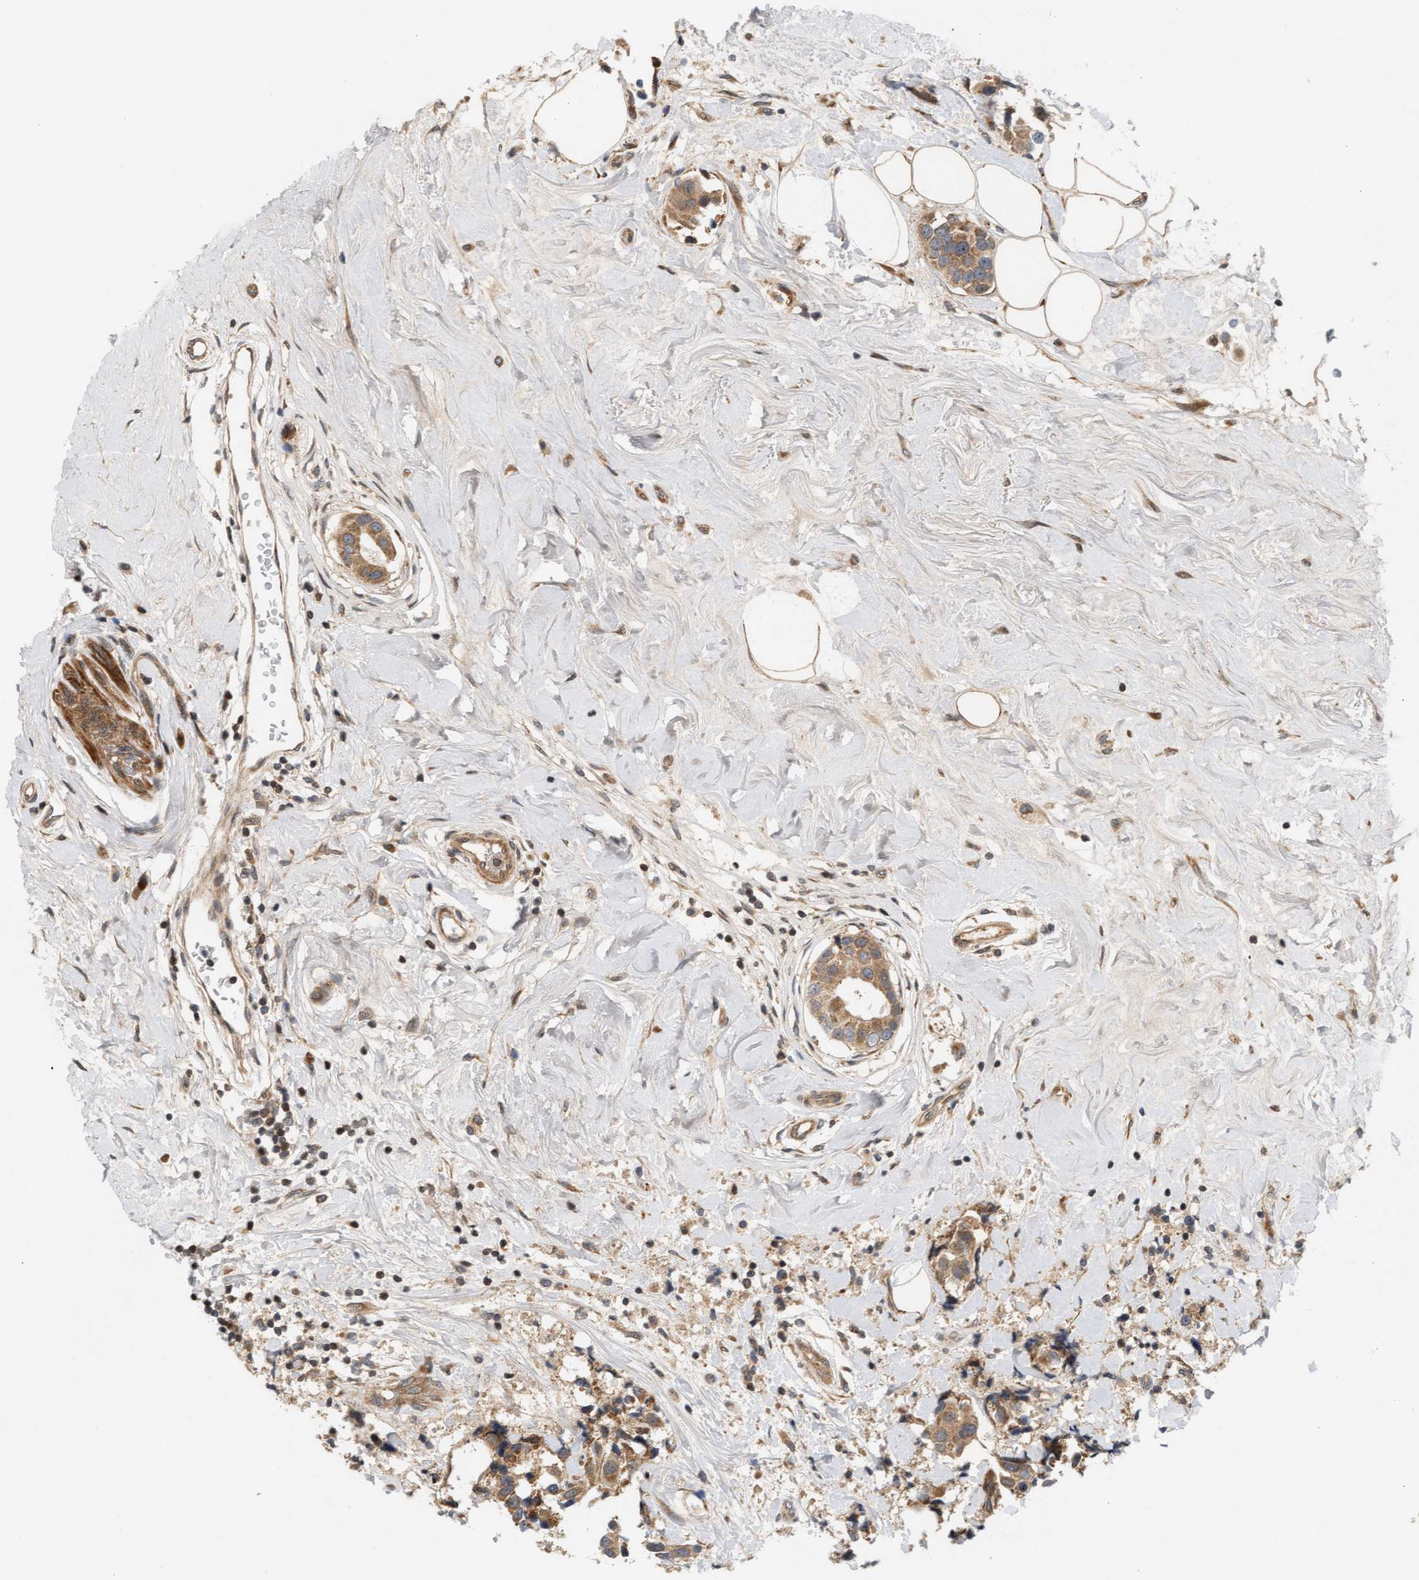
{"staining": {"intensity": "moderate", "quantity": ">75%", "location": "cytoplasmic/membranous"}, "tissue": "breast cancer", "cell_type": "Tumor cells", "image_type": "cancer", "snomed": [{"axis": "morphology", "description": "Normal tissue, NOS"}, {"axis": "morphology", "description": "Duct carcinoma"}, {"axis": "topography", "description": "Breast"}], "caption": "Human breast cancer (infiltrating ductal carcinoma) stained with a protein marker demonstrates moderate staining in tumor cells.", "gene": "BAHCC1", "patient": {"sex": "female", "age": 39}}